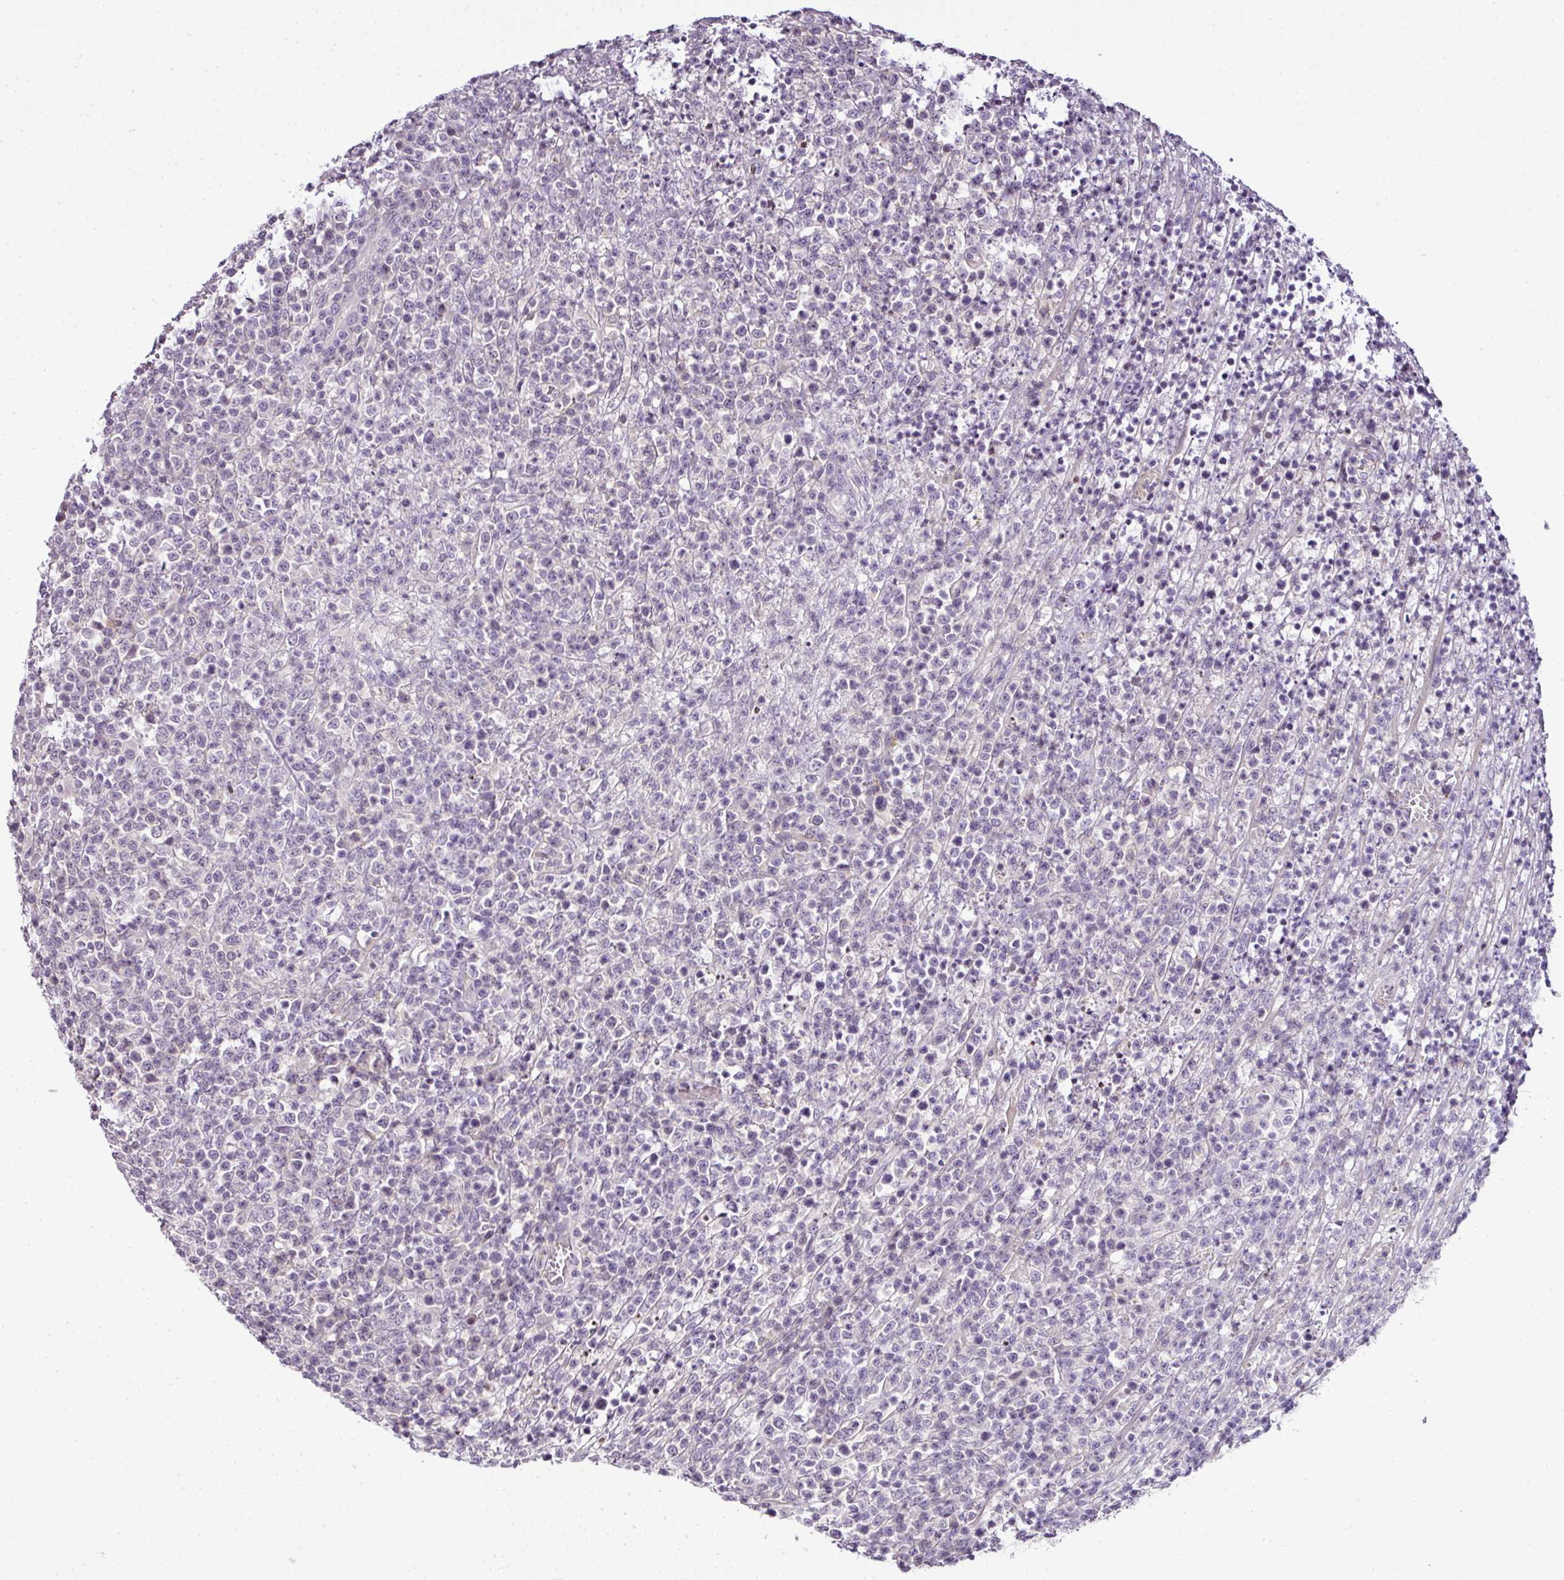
{"staining": {"intensity": "negative", "quantity": "none", "location": "none"}, "tissue": "lymphoma", "cell_type": "Tumor cells", "image_type": "cancer", "snomed": [{"axis": "morphology", "description": "Malignant lymphoma, non-Hodgkin's type, High grade"}, {"axis": "topography", "description": "Colon"}], "caption": "Malignant lymphoma, non-Hodgkin's type (high-grade) was stained to show a protein in brown. There is no significant expression in tumor cells.", "gene": "TEX30", "patient": {"sex": "female", "age": 53}}